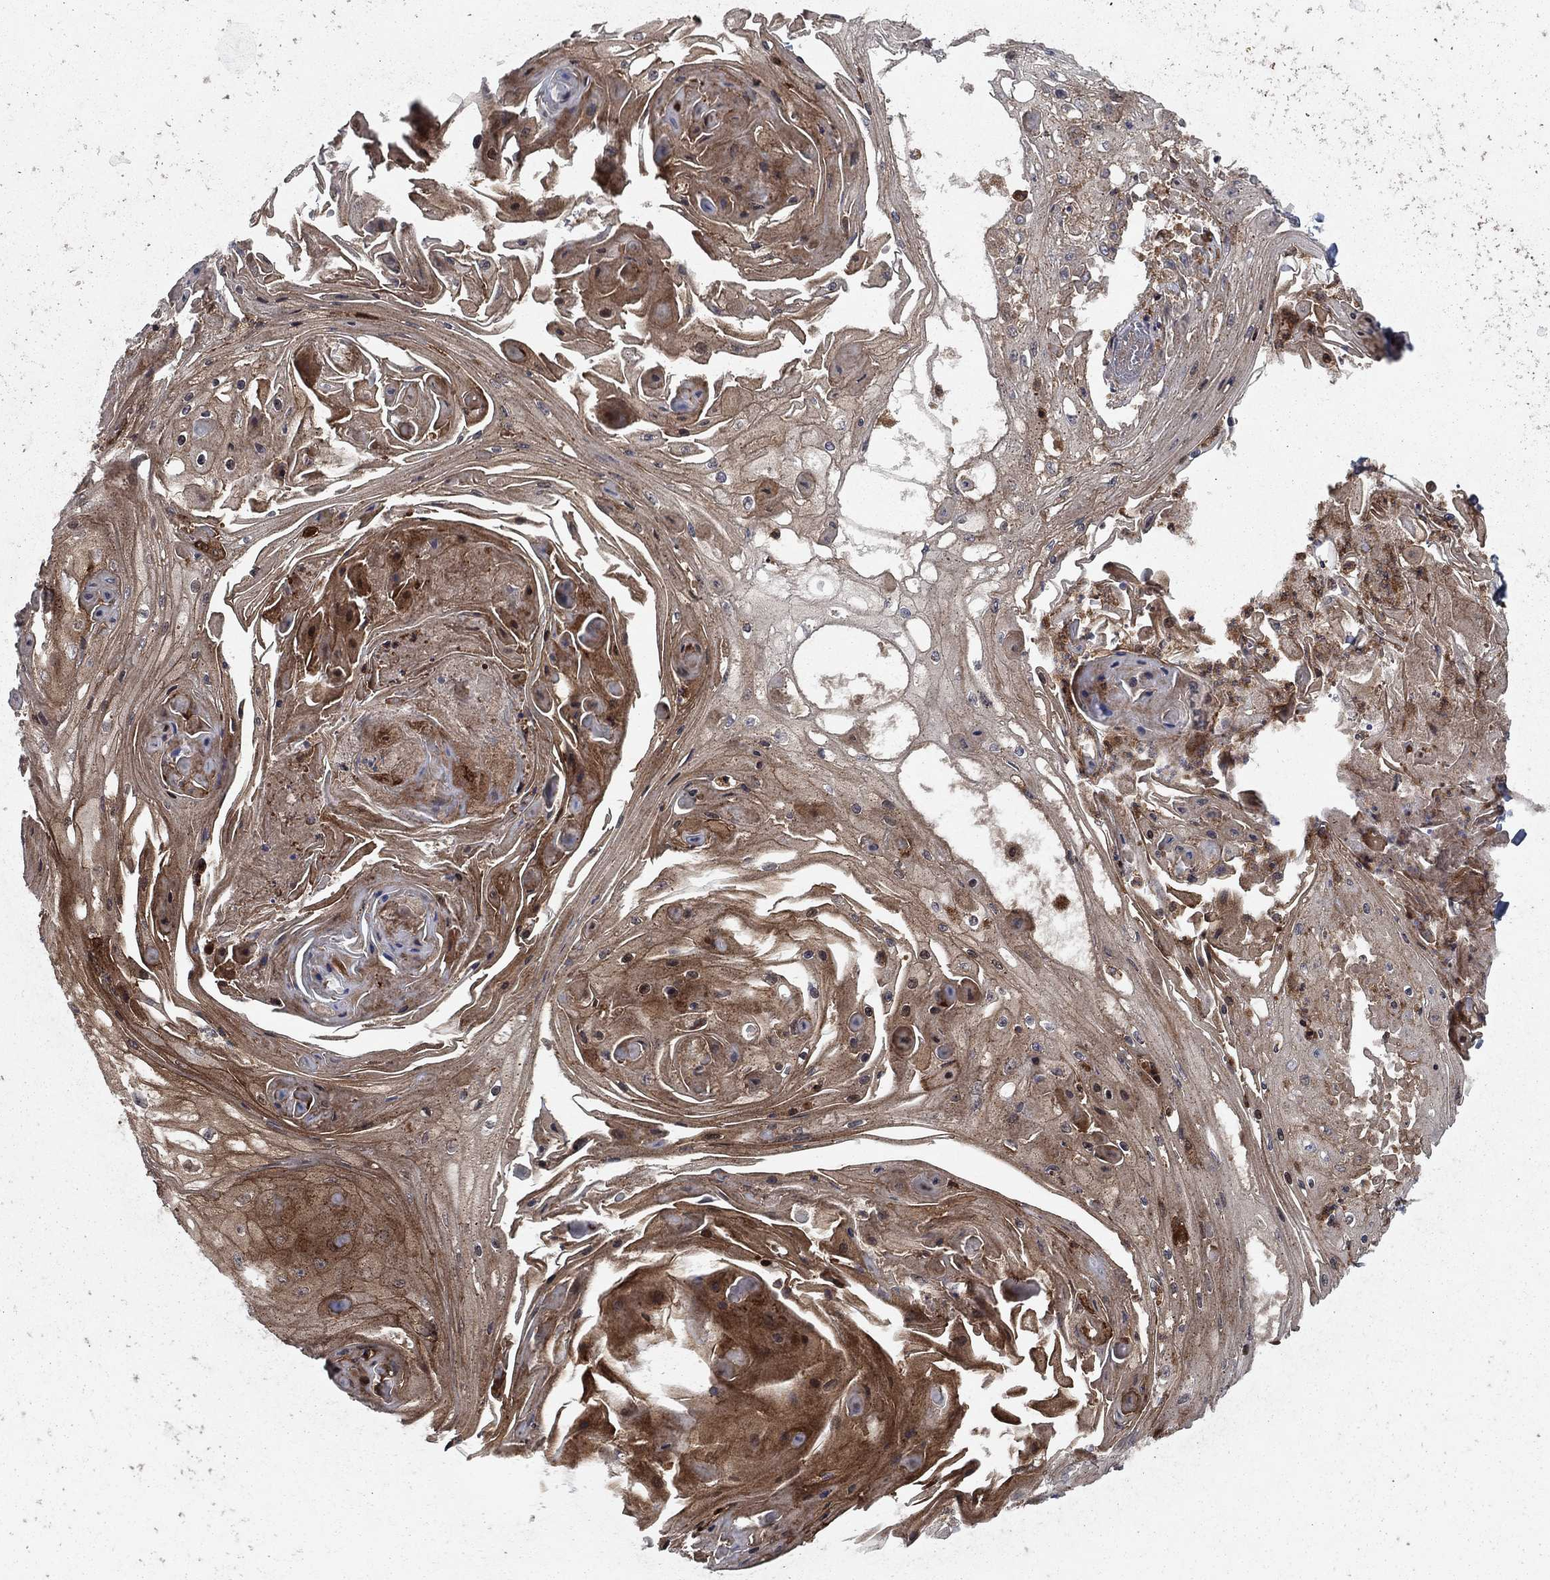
{"staining": {"intensity": "moderate", "quantity": ">75%", "location": "cytoplasmic/membranous"}, "tissue": "skin cancer", "cell_type": "Tumor cells", "image_type": "cancer", "snomed": [{"axis": "morphology", "description": "Squamous cell carcinoma, NOS"}, {"axis": "topography", "description": "Skin"}], "caption": "A medium amount of moderate cytoplasmic/membranous expression is appreciated in approximately >75% of tumor cells in skin cancer (squamous cell carcinoma) tissue.", "gene": "IFI35", "patient": {"sex": "male", "age": 70}}